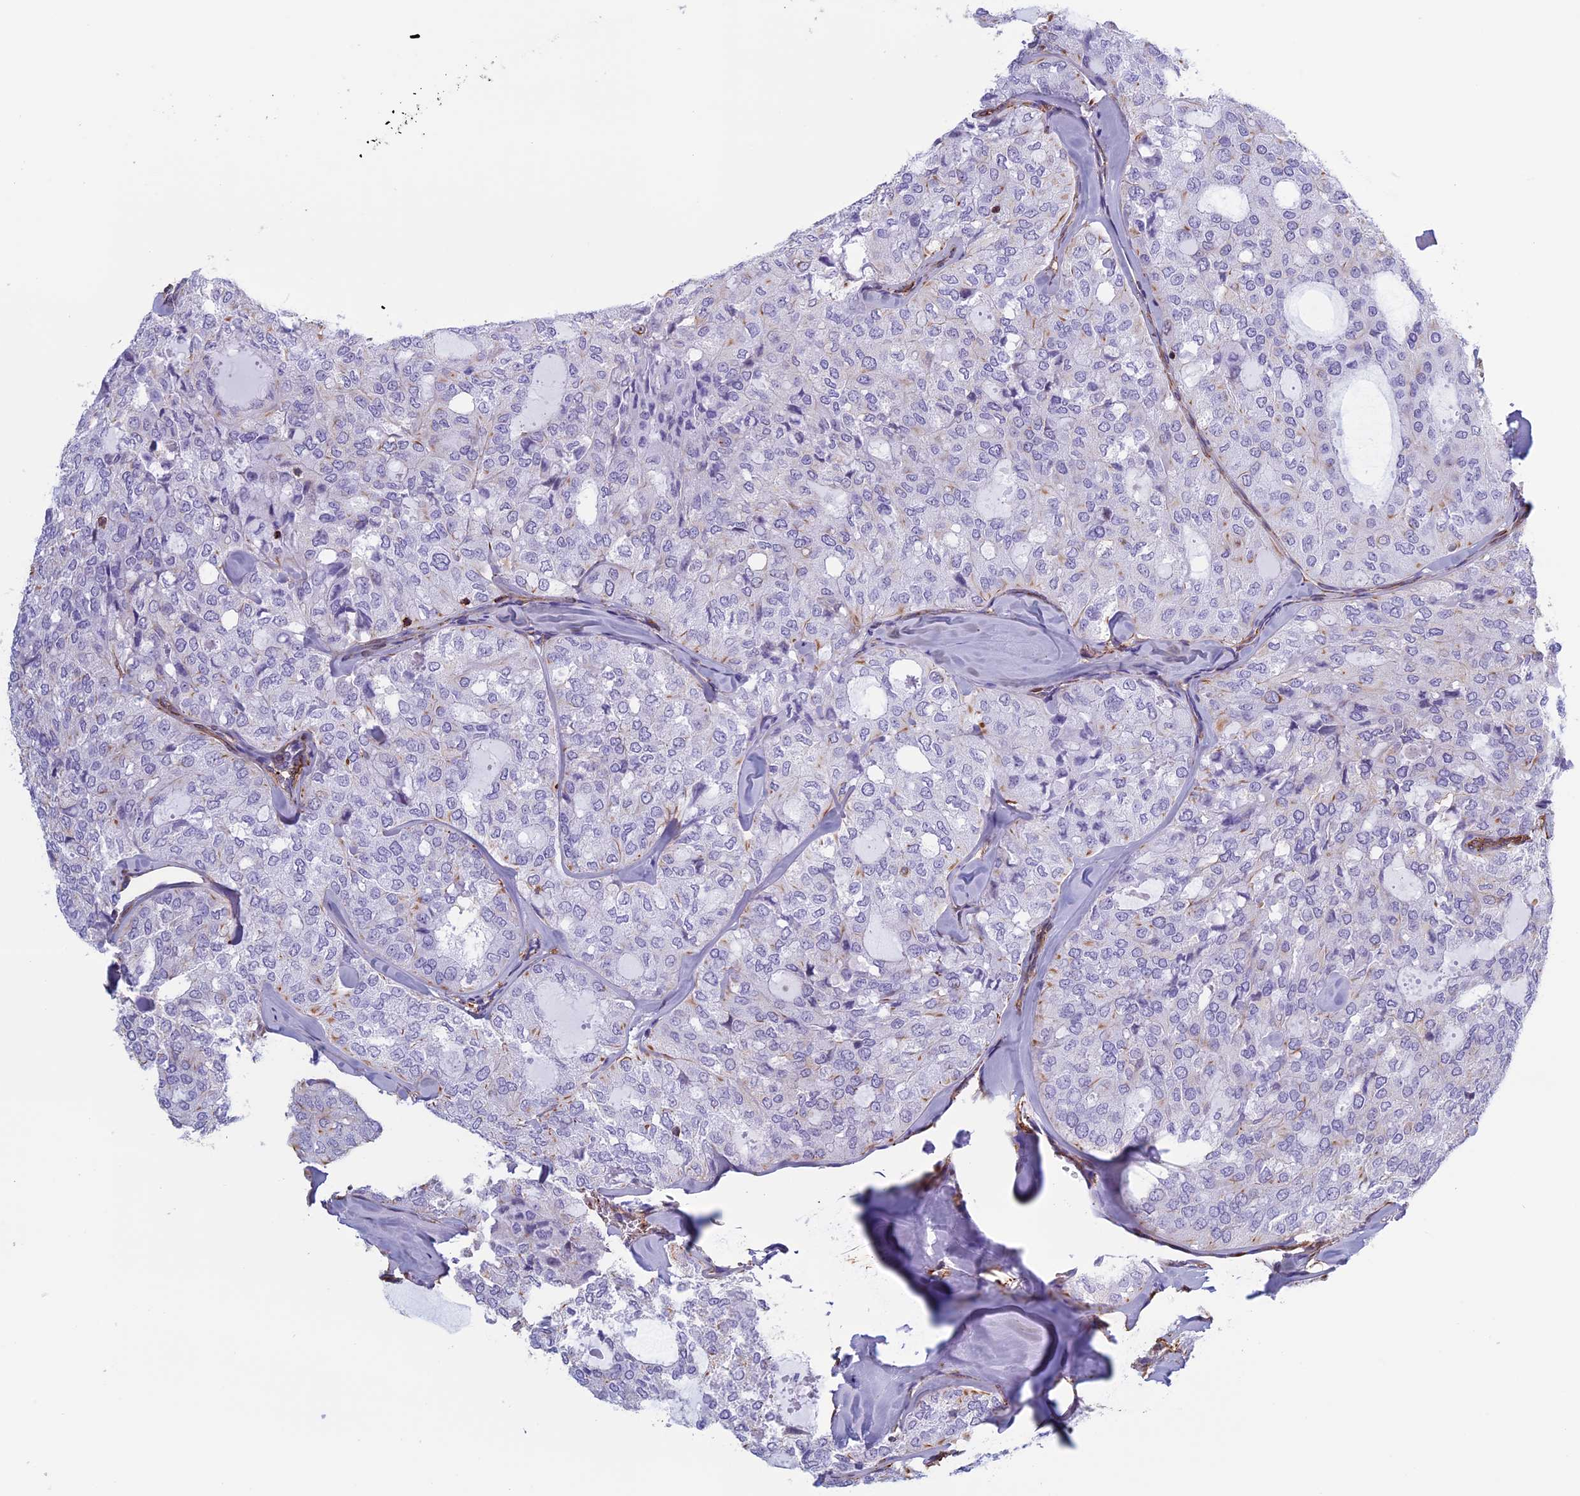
{"staining": {"intensity": "negative", "quantity": "none", "location": "none"}, "tissue": "thyroid cancer", "cell_type": "Tumor cells", "image_type": "cancer", "snomed": [{"axis": "morphology", "description": "Follicular adenoma carcinoma, NOS"}, {"axis": "topography", "description": "Thyroid gland"}], "caption": "Immunohistochemical staining of follicular adenoma carcinoma (thyroid) demonstrates no significant expression in tumor cells.", "gene": "ANGPTL2", "patient": {"sex": "male", "age": 75}}